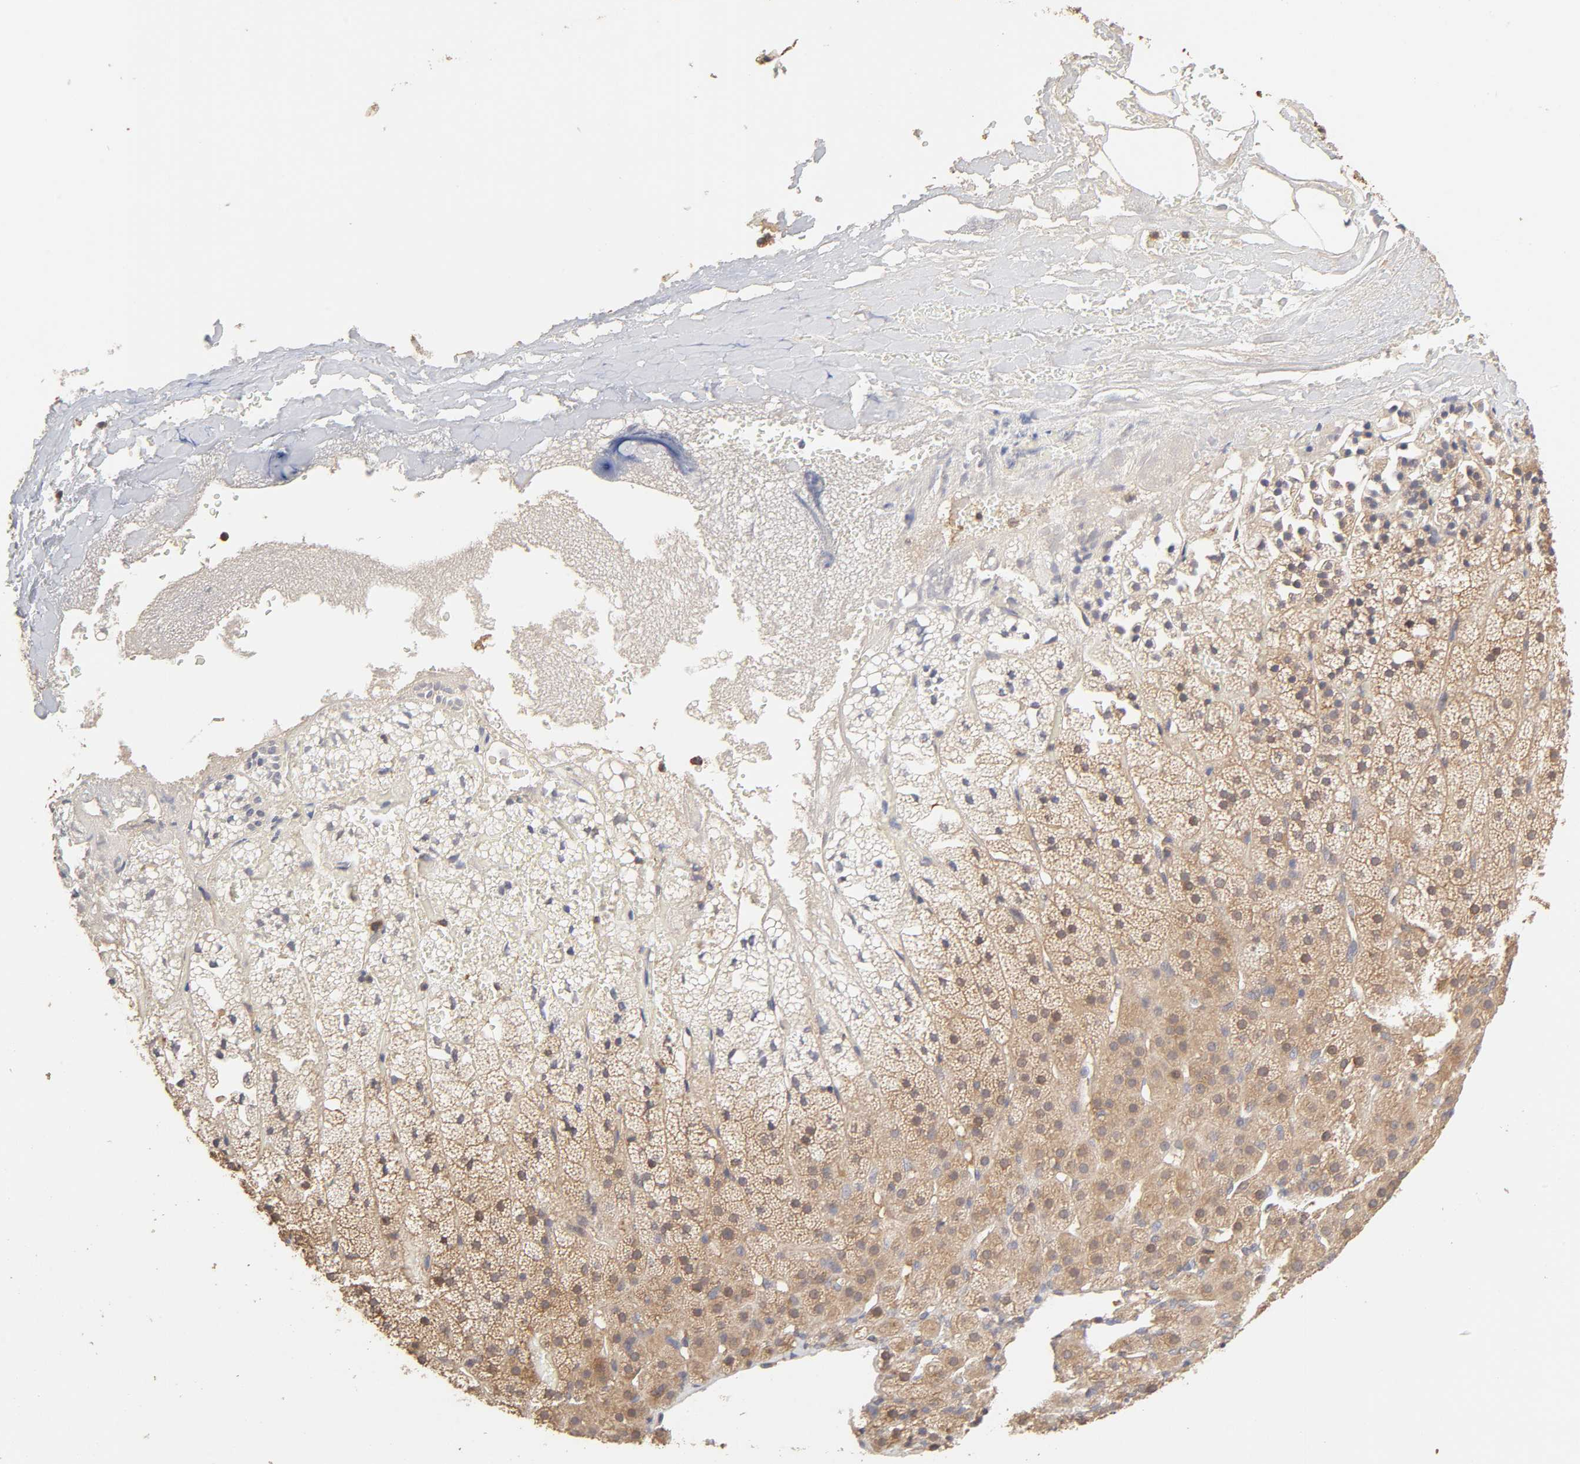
{"staining": {"intensity": "moderate", "quantity": "25%-75%", "location": "cytoplasmic/membranous"}, "tissue": "adrenal gland", "cell_type": "Glandular cells", "image_type": "normal", "snomed": [{"axis": "morphology", "description": "Normal tissue, NOS"}, {"axis": "topography", "description": "Adrenal gland"}], "caption": "Adrenal gland stained for a protein (brown) reveals moderate cytoplasmic/membranous positive positivity in about 25%-75% of glandular cells.", "gene": "AP1G2", "patient": {"sex": "male", "age": 35}}